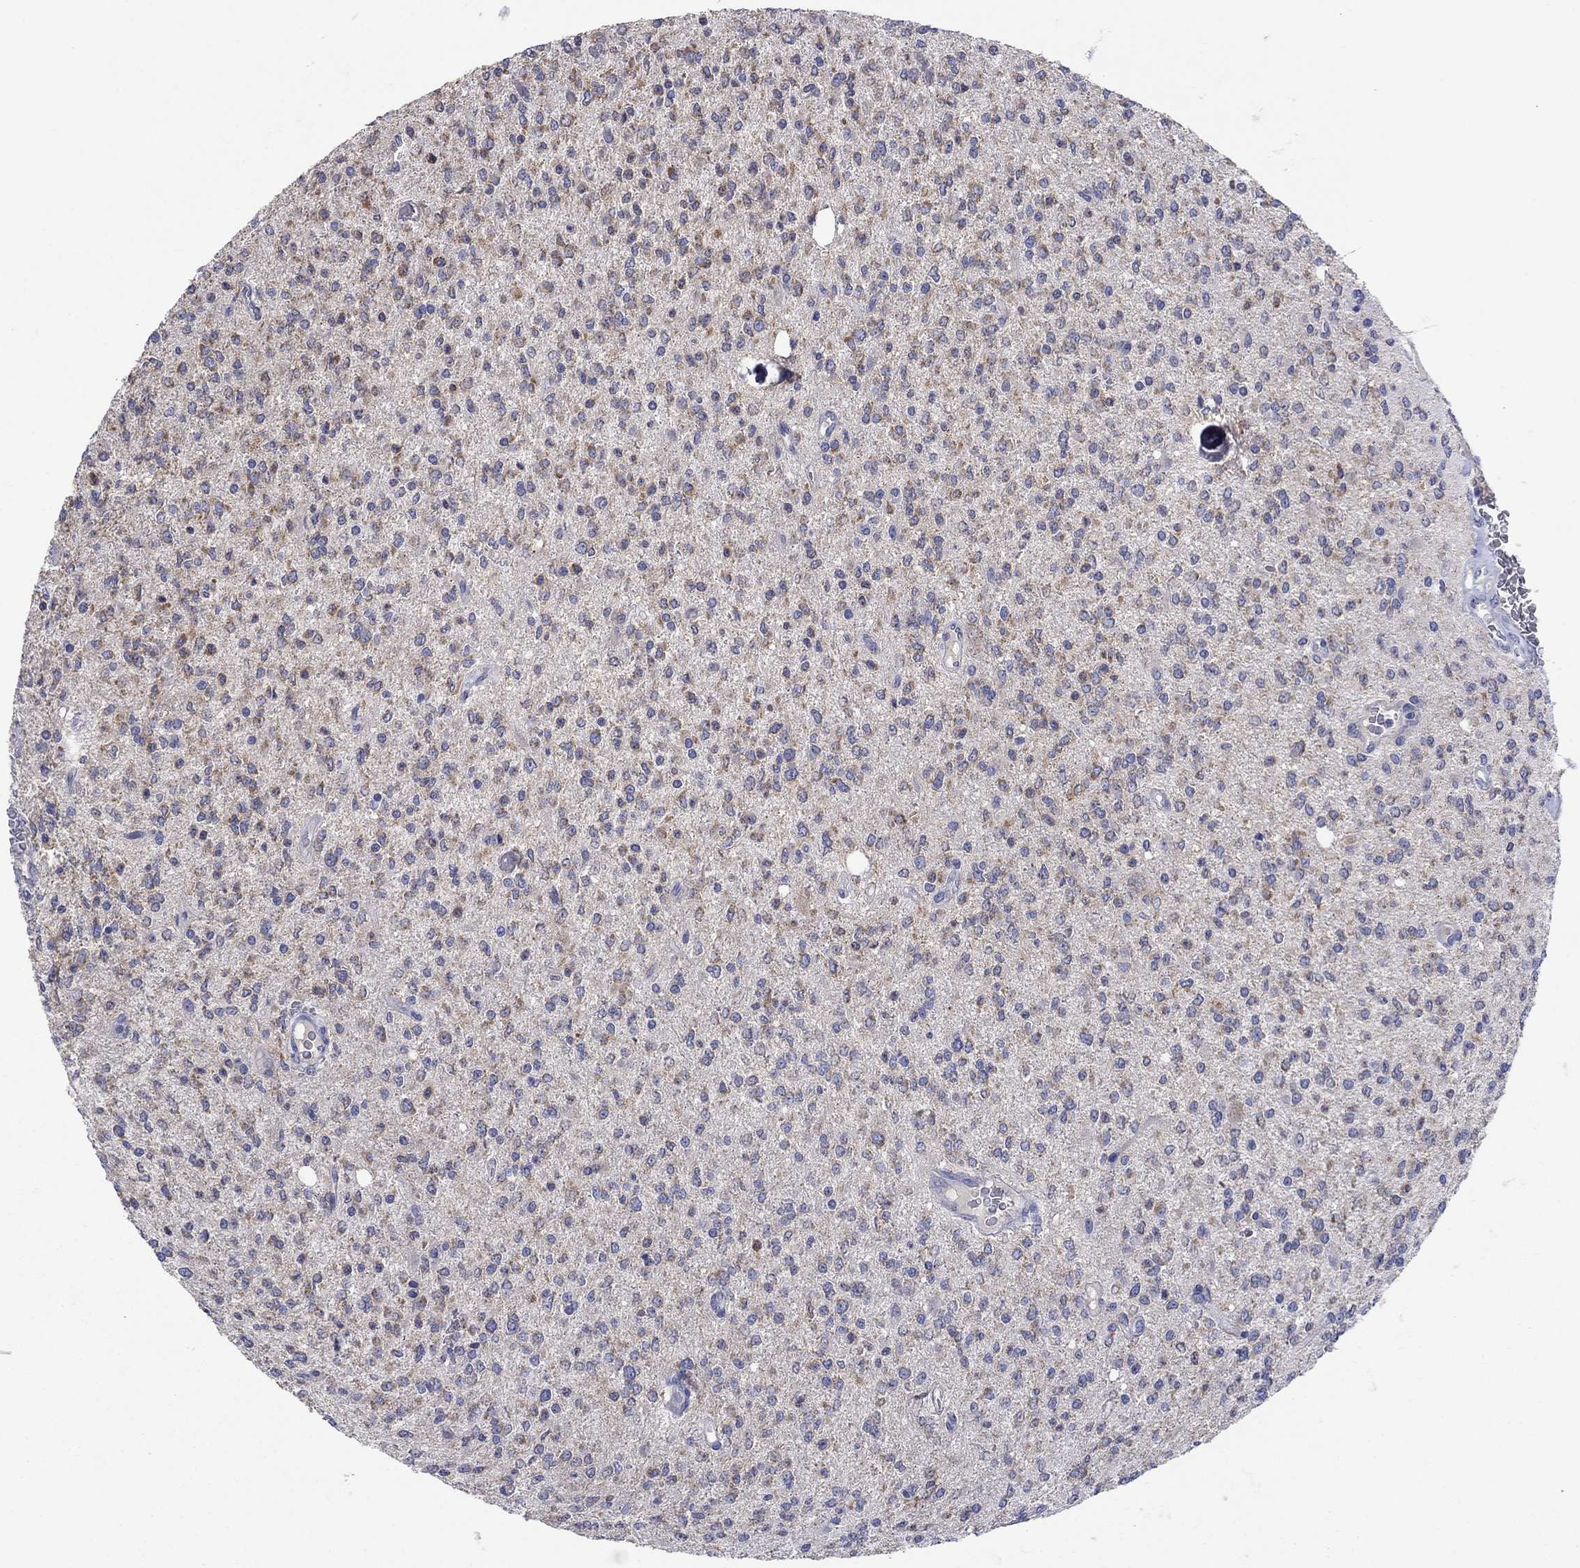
{"staining": {"intensity": "moderate", "quantity": "<25%", "location": "cytoplasmic/membranous"}, "tissue": "glioma", "cell_type": "Tumor cells", "image_type": "cancer", "snomed": [{"axis": "morphology", "description": "Glioma, malignant, Low grade"}, {"axis": "topography", "description": "Brain"}], "caption": "This histopathology image exhibits glioma stained with immunohistochemistry to label a protein in brown. The cytoplasmic/membranous of tumor cells show moderate positivity for the protein. Nuclei are counter-stained blue.", "gene": "CLVS1", "patient": {"sex": "male", "age": 67}}